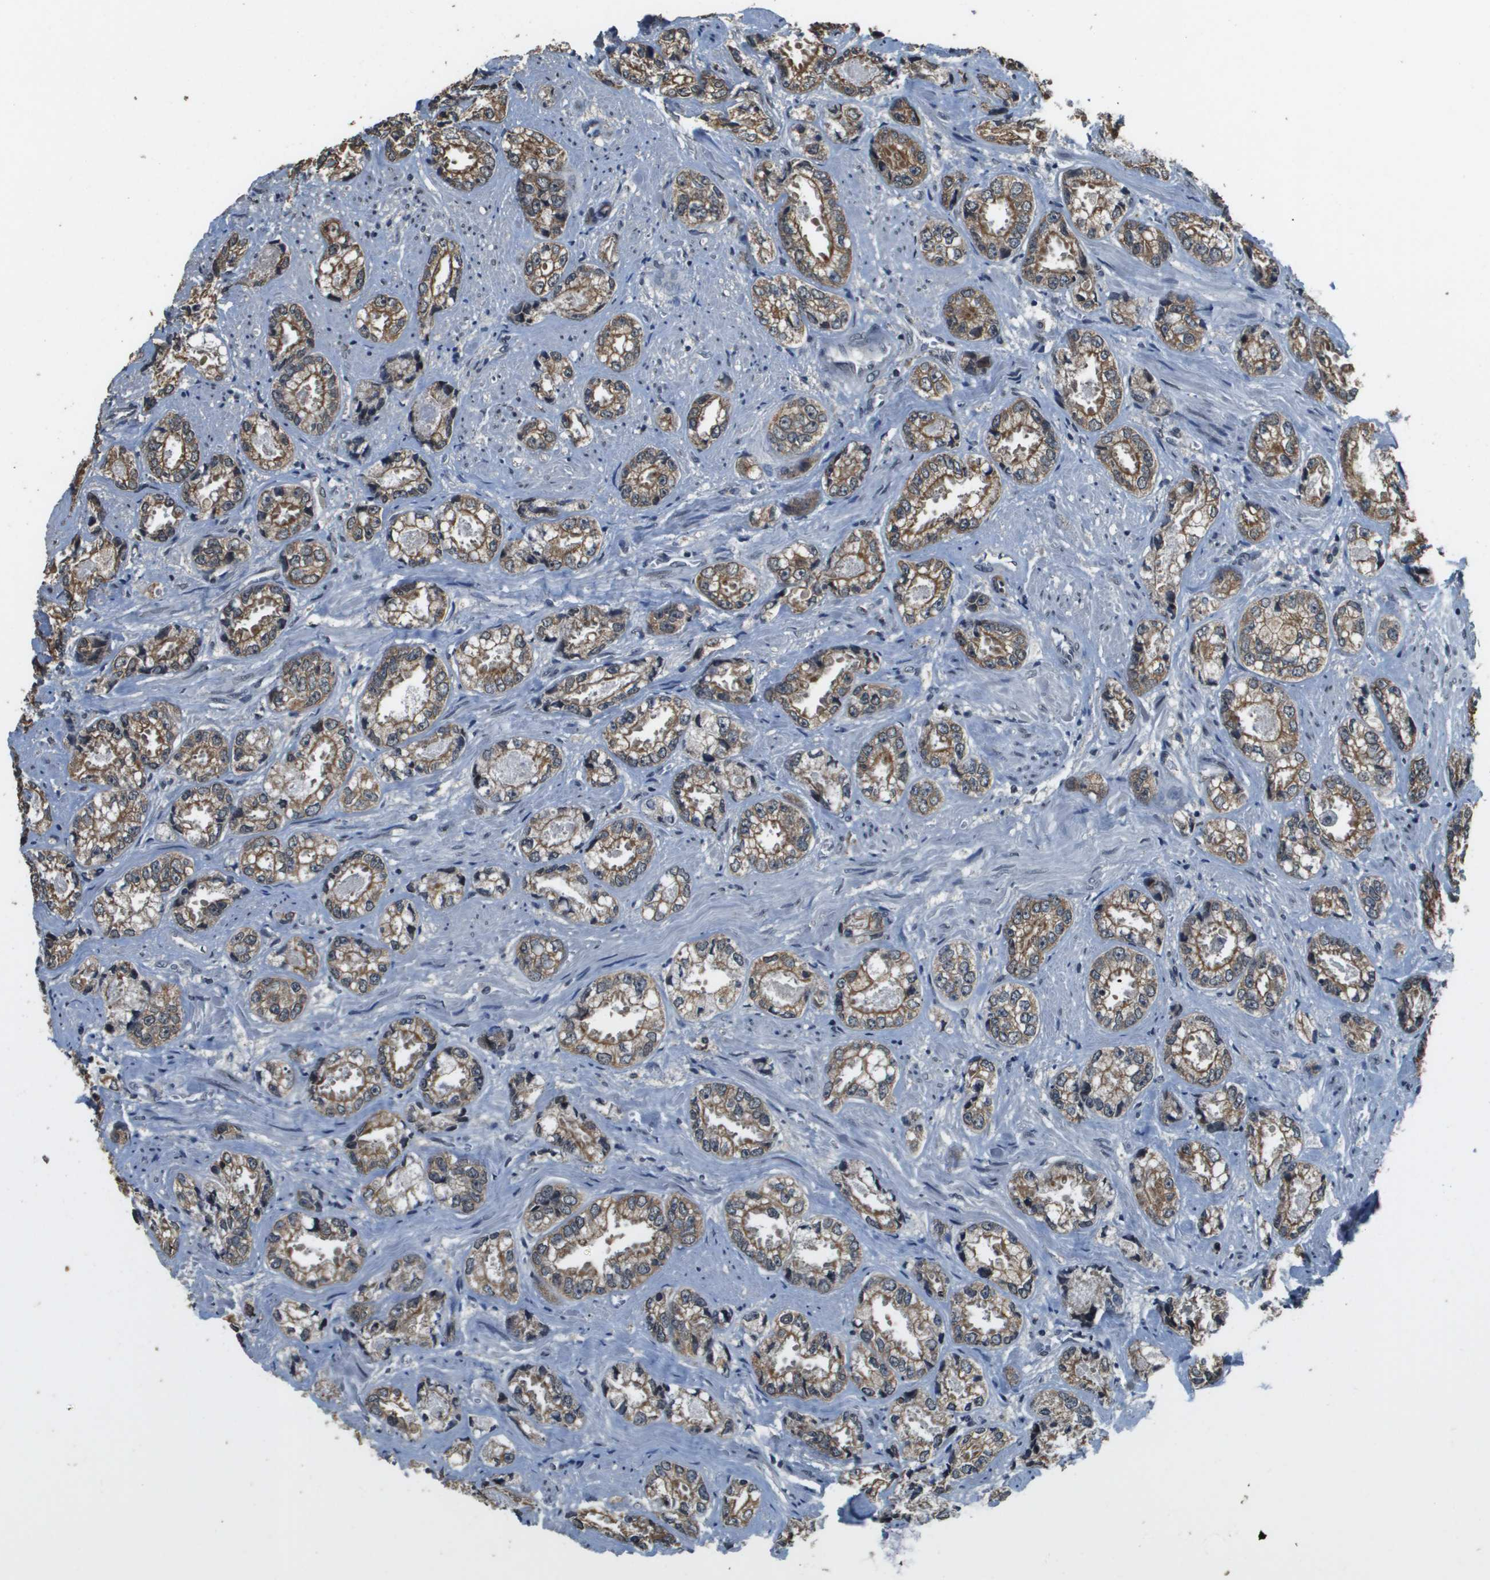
{"staining": {"intensity": "moderate", "quantity": ">75%", "location": "cytoplasmic/membranous"}, "tissue": "prostate cancer", "cell_type": "Tumor cells", "image_type": "cancer", "snomed": [{"axis": "morphology", "description": "Adenocarcinoma, High grade"}, {"axis": "topography", "description": "Prostate"}], "caption": "Moderate cytoplasmic/membranous protein positivity is appreciated in approximately >75% of tumor cells in prostate cancer.", "gene": "FANCC", "patient": {"sex": "male", "age": 61}}